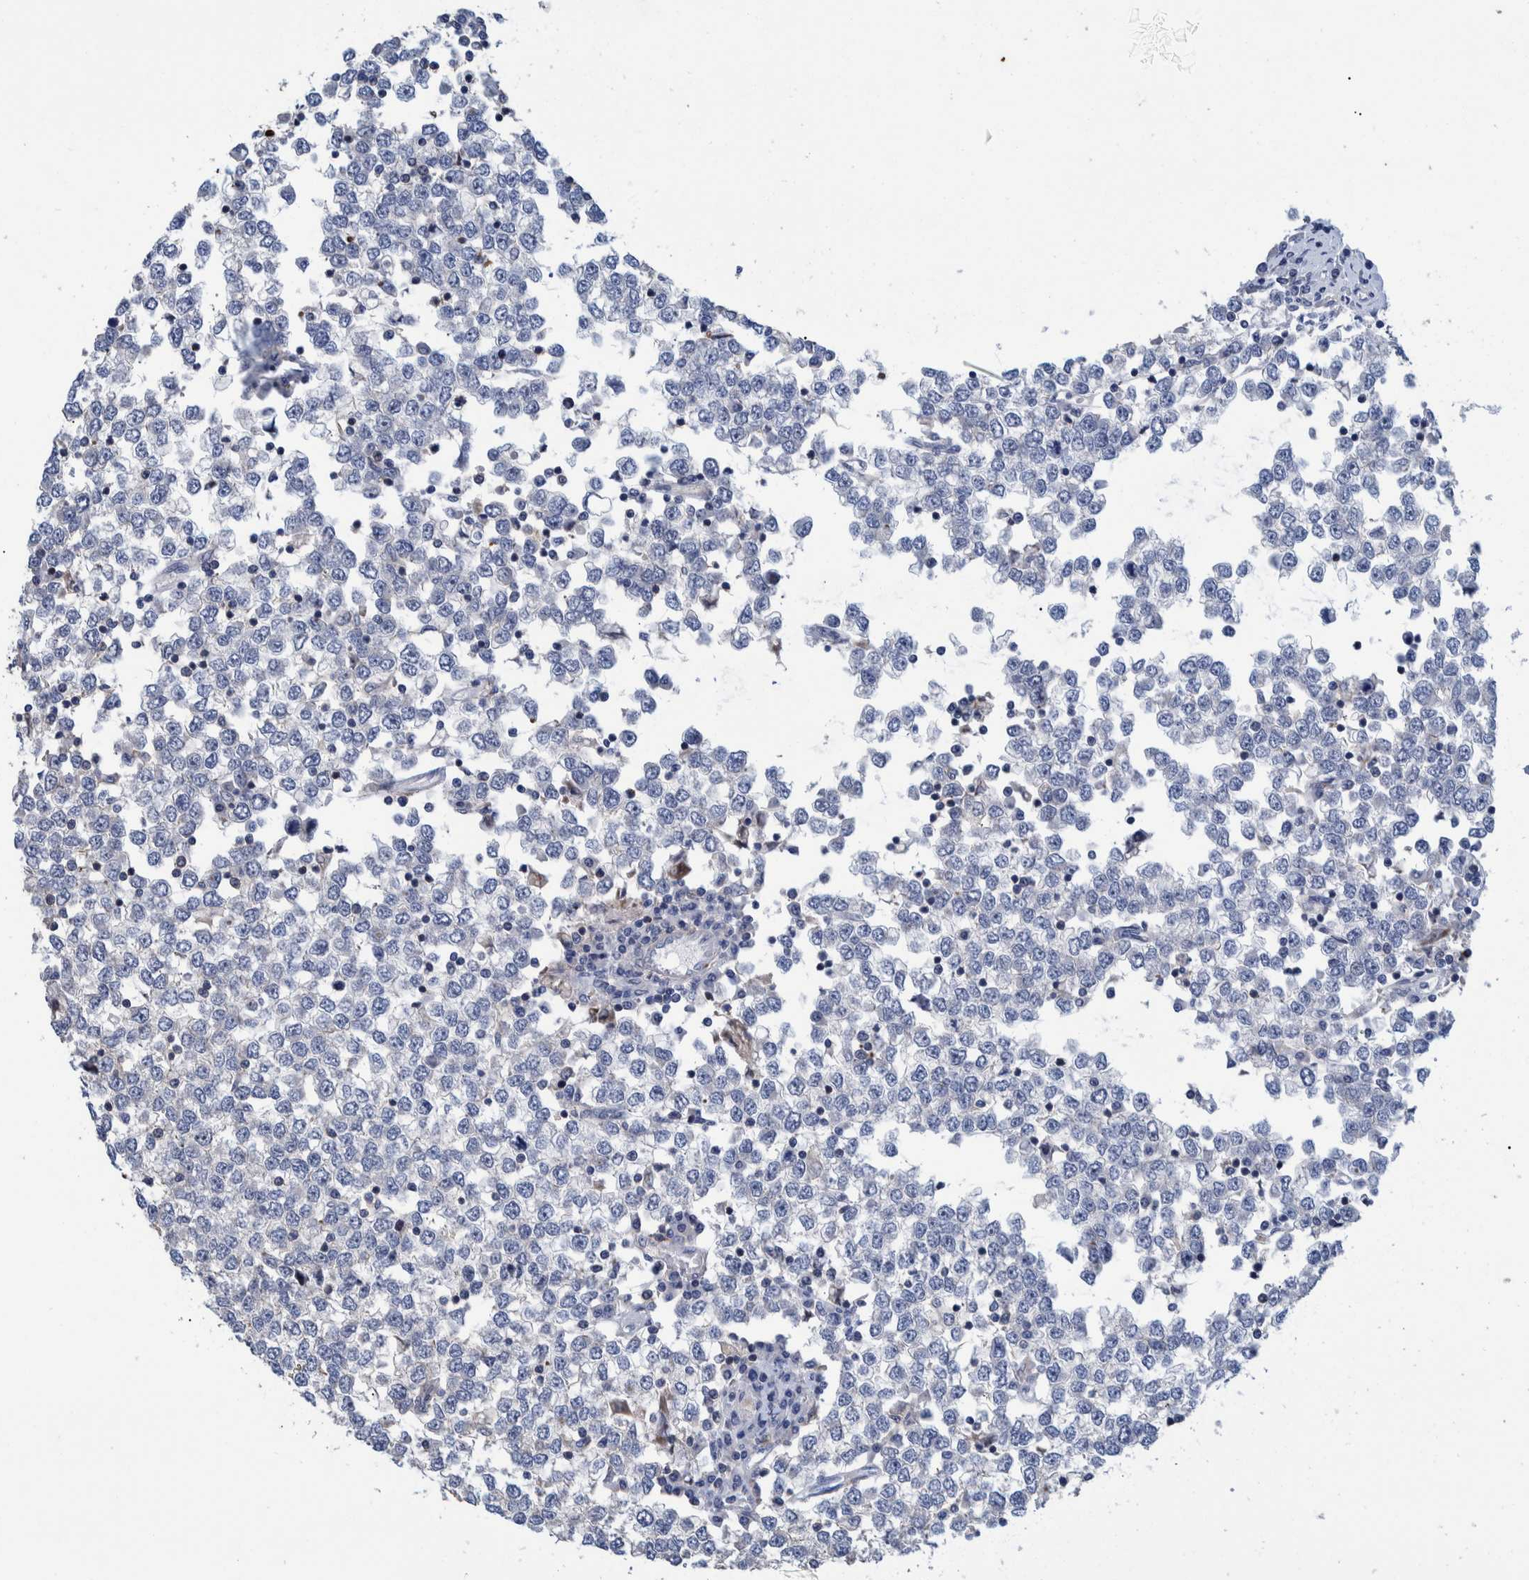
{"staining": {"intensity": "negative", "quantity": "none", "location": "none"}, "tissue": "testis cancer", "cell_type": "Tumor cells", "image_type": "cancer", "snomed": [{"axis": "morphology", "description": "Seminoma, NOS"}, {"axis": "topography", "description": "Testis"}], "caption": "The photomicrograph demonstrates no staining of tumor cells in testis cancer.", "gene": "MKS1", "patient": {"sex": "male", "age": 65}}